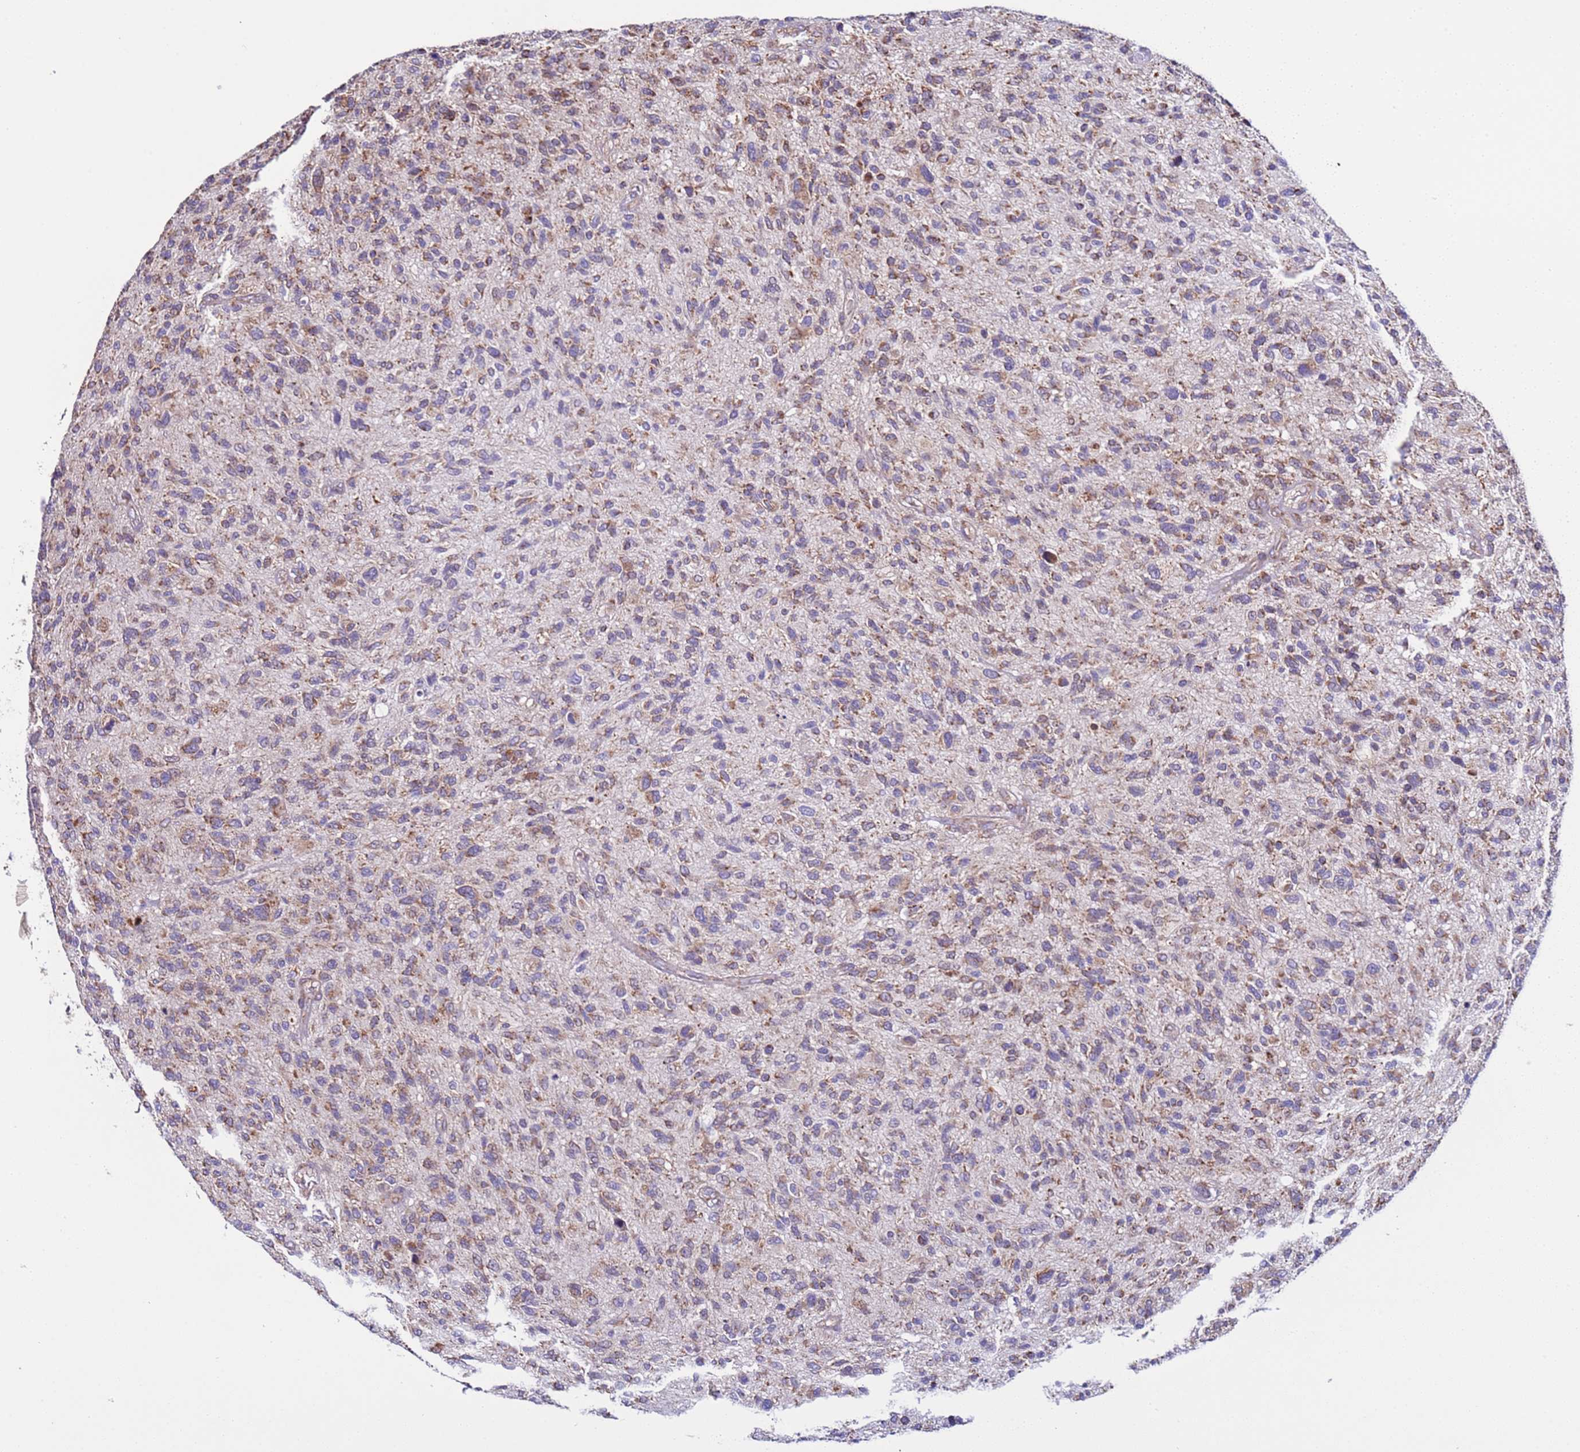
{"staining": {"intensity": "moderate", "quantity": ">75%", "location": "cytoplasmic/membranous"}, "tissue": "glioma", "cell_type": "Tumor cells", "image_type": "cancer", "snomed": [{"axis": "morphology", "description": "Glioma, malignant, High grade"}, {"axis": "topography", "description": "Brain"}], "caption": "The photomicrograph exhibits a brown stain indicating the presence of a protein in the cytoplasmic/membranous of tumor cells in glioma.", "gene": "AHI1", "patient": {"sex": "male", "age": 47}}